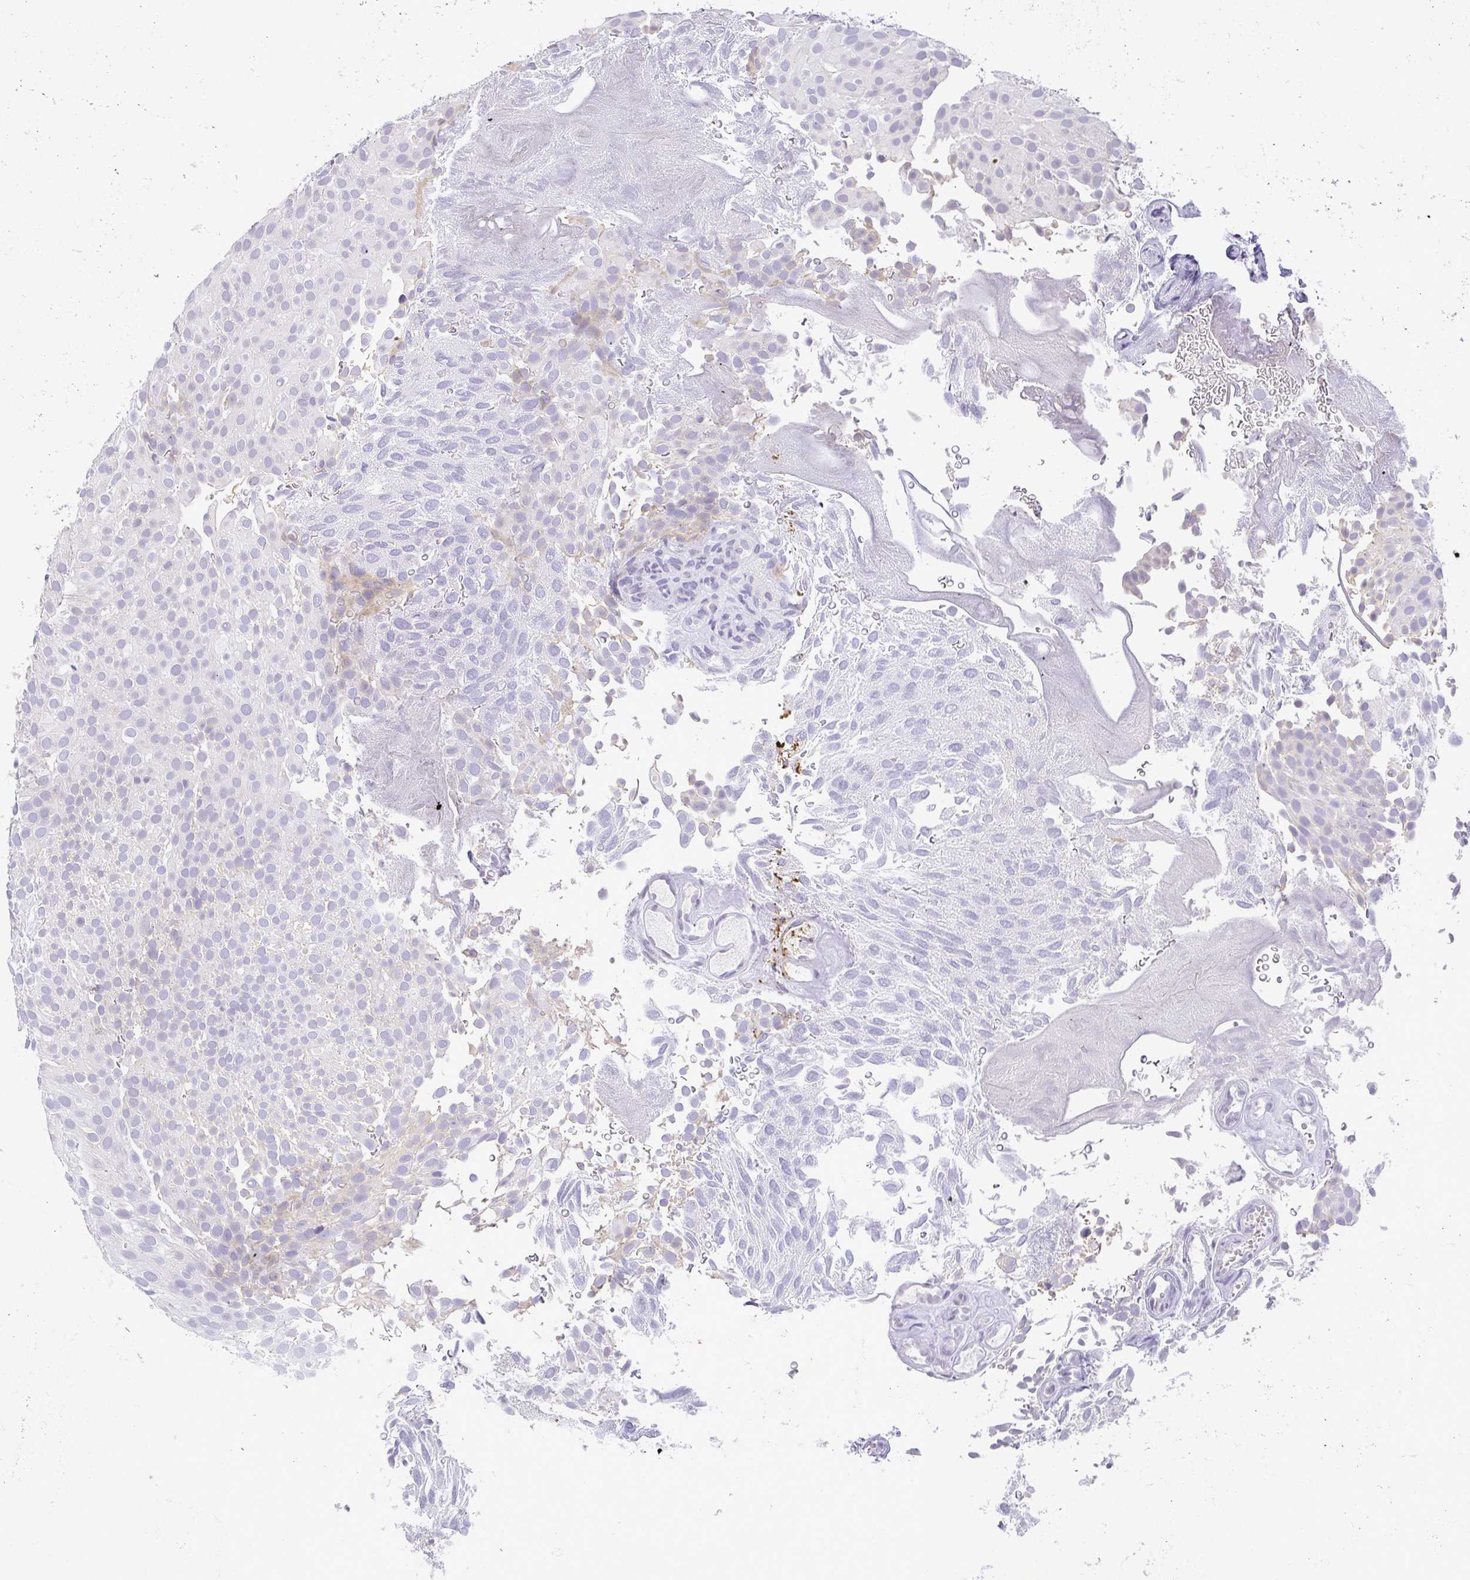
{"staining": {"intensity": "negative", "quantity": "none", "location": "none"}, "tissue": "urothelial cancer", "cell_type": "Tumor cells", "image_type": "cancer", "snomed": [{"axis": "morphology", "description": "Urothelial carcinoma, Low grade"}, {"axis": "topography", "description": "Urinary bladder"}], "caption": "The IHC histopathology image has no significant staining in tumor cells of urothelial carcinoma (low-grade) tissue.", "gene": "CACNA1S", "patient": {"sex": "male", "age": 78}}